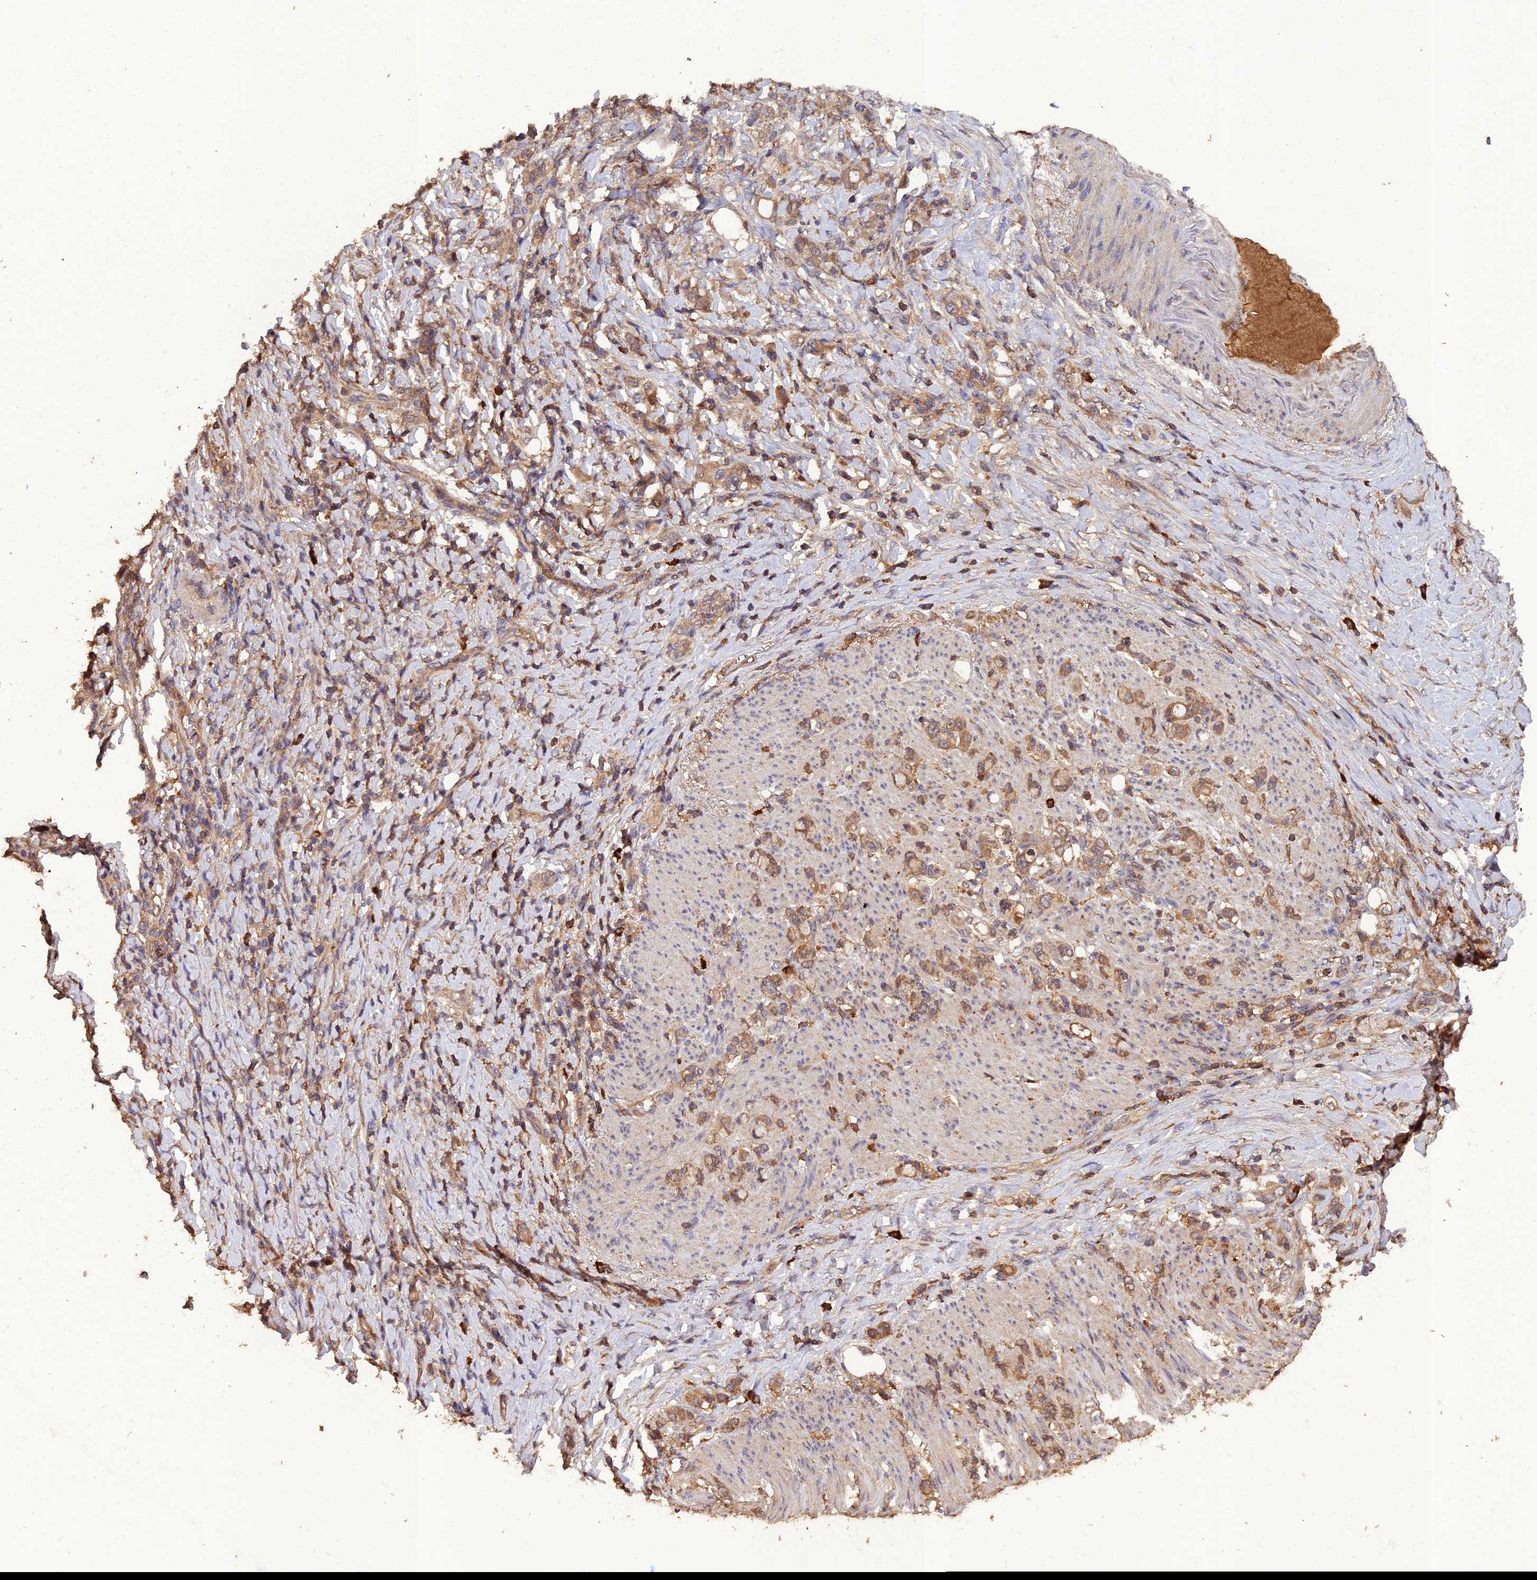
{"staining": {"intensity": "moderate", "quantity": ">75%", "location": "cytoplasmic/membranous"}, "tissue": "stomach cancer", "cell_type": "Tumor cells", "image_type": "cancer", "snomed": [{"axis": "morphology", "description": "Normal tissue, NOS"}, {"axis": "morphology", "description": "Adenocarcinoma, NOS"}, {"axis": "topography", "description": "Stomach"}], "caption": "Stomach cancer stained with IHC shows moderate cytoplasmic/membranous staining in approximately >75% of tumor cells. (DAB = brown stain, brightfield microscopy at high magnification).", "gene": "TMEM258", "patient": {"sex": "female", "age": 79}}